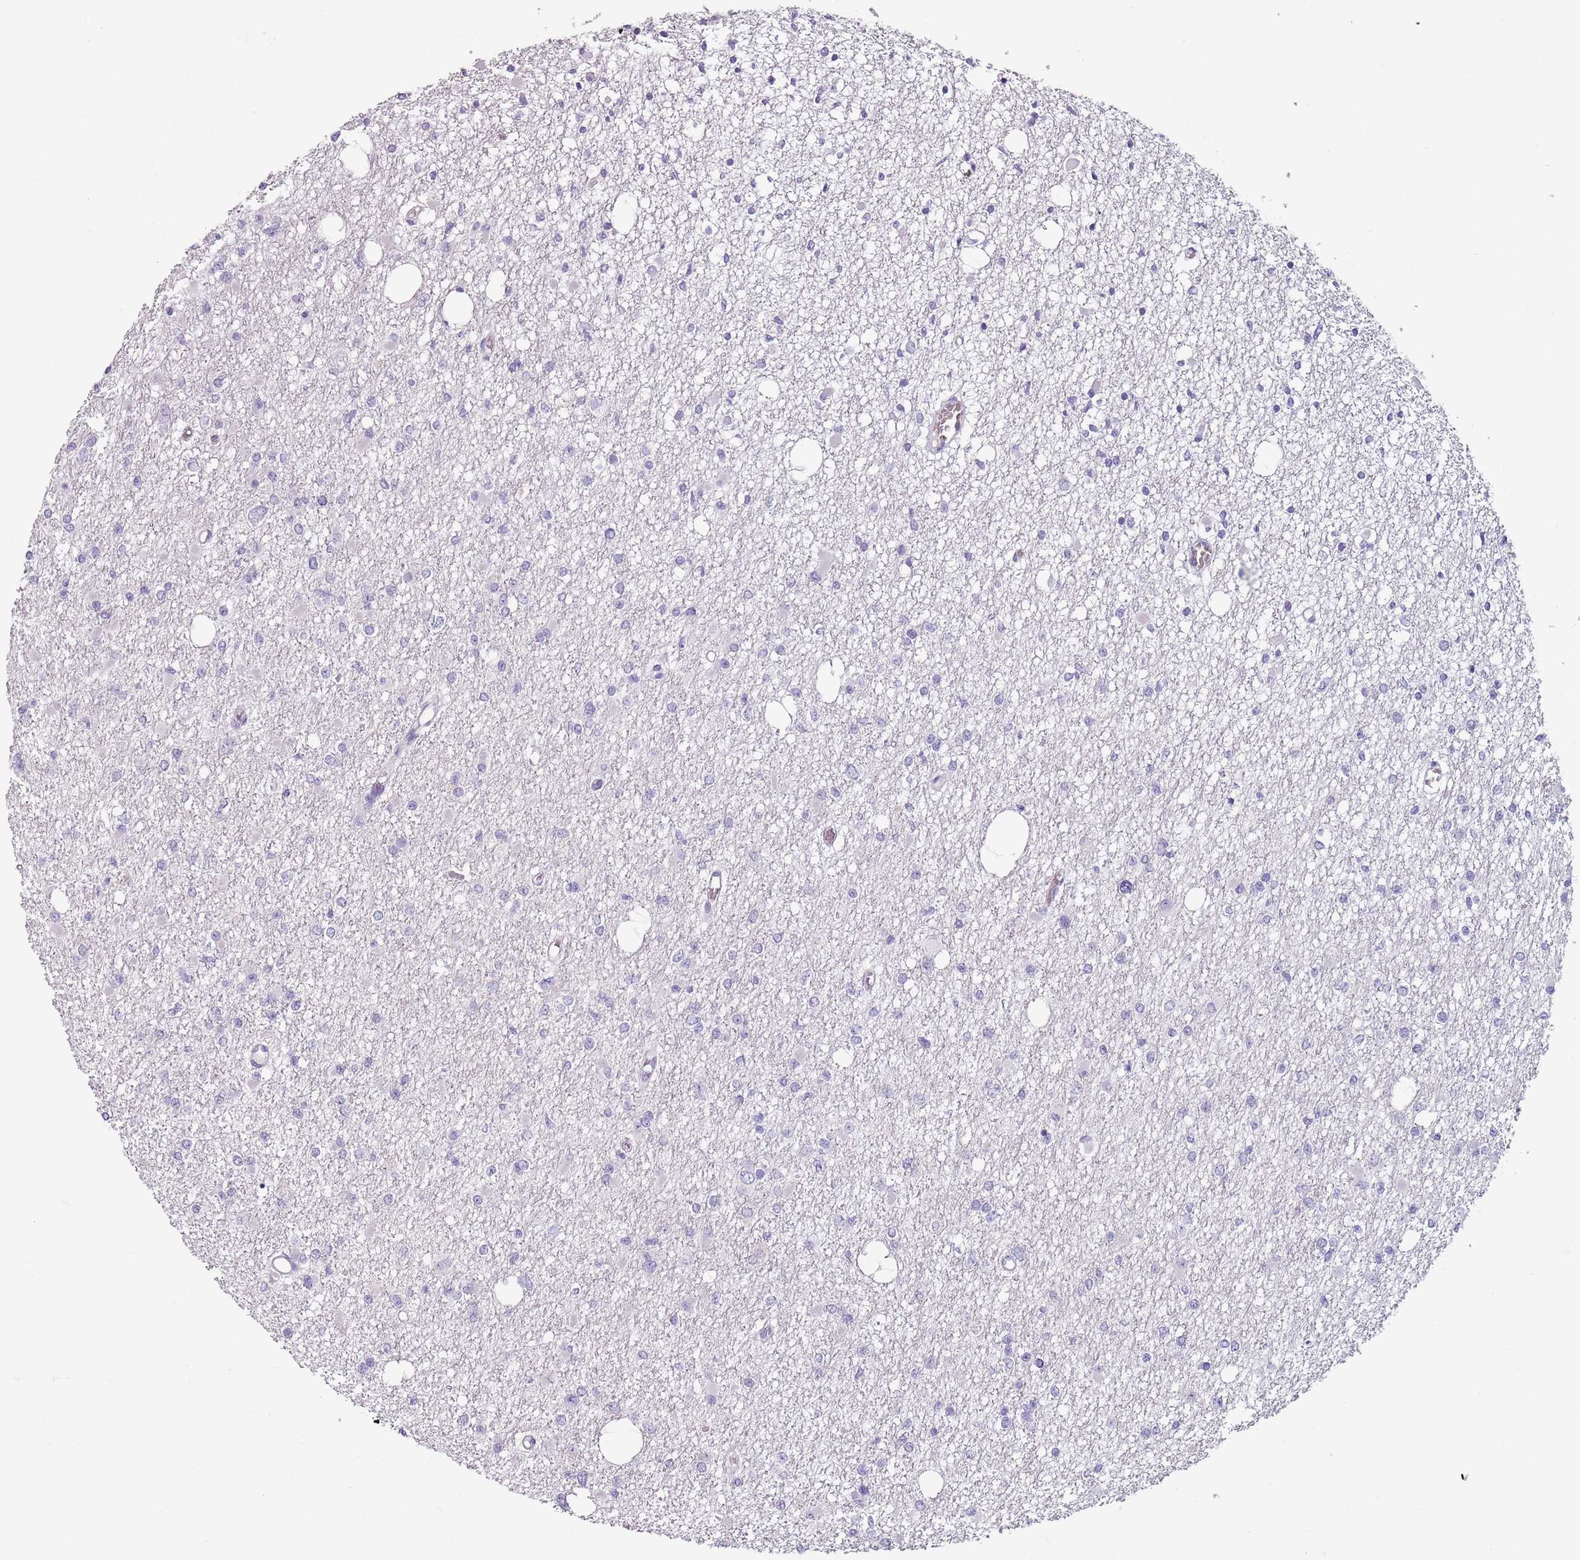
{"staining": {"intensity": "negative", "quantity": "none", "location": "none"}, "tissue": "glioma", "cell_type": "Tumor cells", "image_type": "cancer", "snomed": [{"axis": "morphology", "description": "Glioma, malignant, Low grade"}, {"axis": "topography", "description": "Brain"}], "caption": "Protein analysis of low-grade glioma (malignant) exhibits no significant expression in tumor cells.", "gene": "SPESP1", "patient": {"sex": "female", "age": 22}}